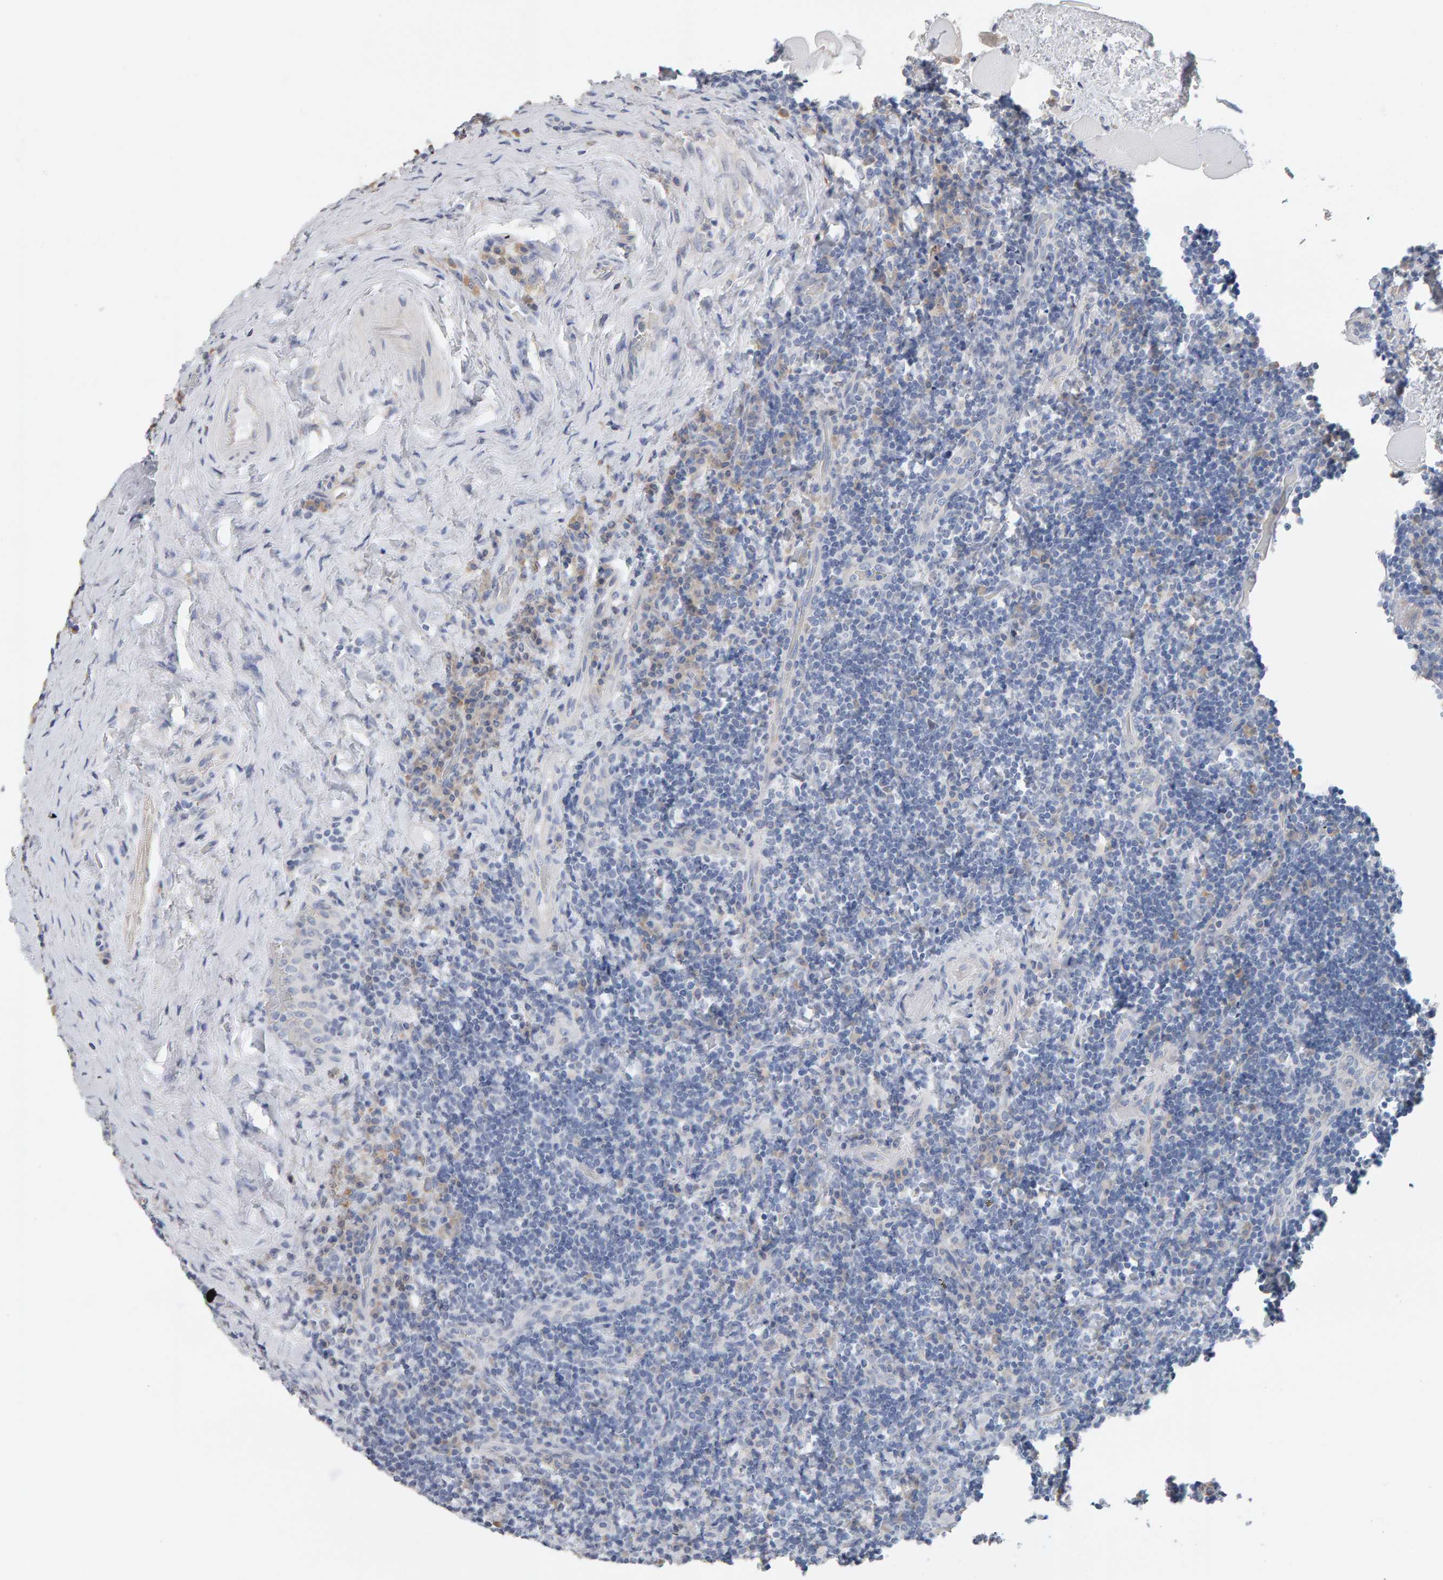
{"staining": {"intensity": "negative", "quantity": "none", "location": "none"}, "tissue": "lymphoma", "cell_type": "Tumor cells", "image_type": "cancer", "snomed": [{"axis": "morphology", "description": "Malignant lymphoma, non-Hodgkin's type, High grade"}, {"axis": "topography", "description": "Tonsil"}], "caption": "Immunohistochemical staining of lymphoma shows no significant expression in tumor cells. Brightfield microscopy of immunohistochemistry stained with DAB (3,3'-diaminobenzidine) (brown) and hematoxylin (blue), captured at high magnification.", "gene": "ADHFE1", "patient": {"sex": "female", "age": 36}}